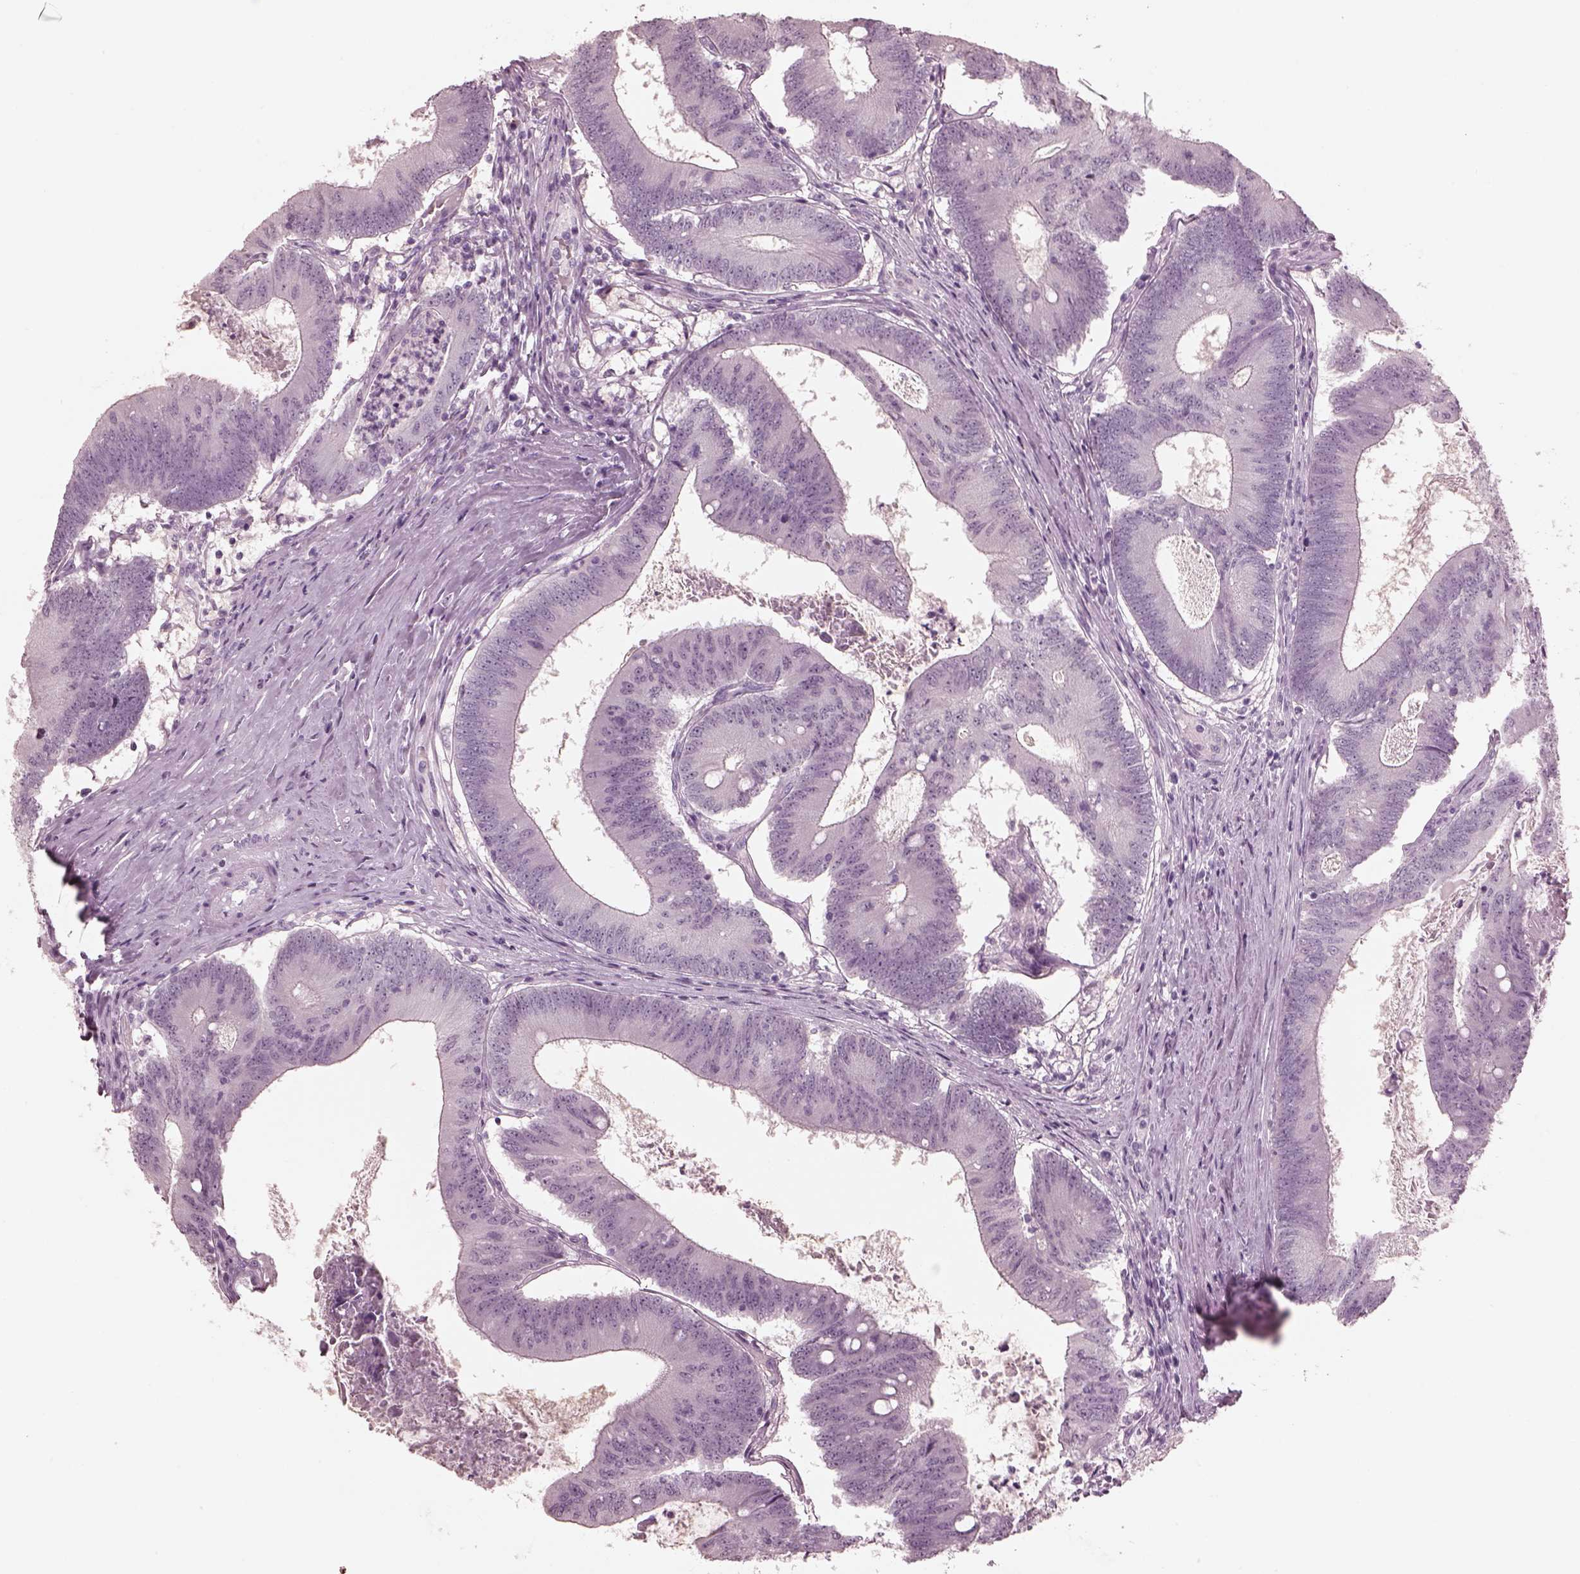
{"staining": {"intensity": "negative", "quantity": "none", "location": "none"}, "tissue": "colorectal cancer", "cell_type": "Tumor cells", "image_type": "cancer", "snomed": [{"axis": "morphology", "description": "Adenocarcinoma, NOS"}, {"axis": "topography", "description": "Colon"}], "caption": "A high-resolution histopathology image shows IHC staining of colorectal cancer, which displays no significant staining in tumor cells.", "gene": "C2orf81", "patient": {"sex": "female", "age": 70}}